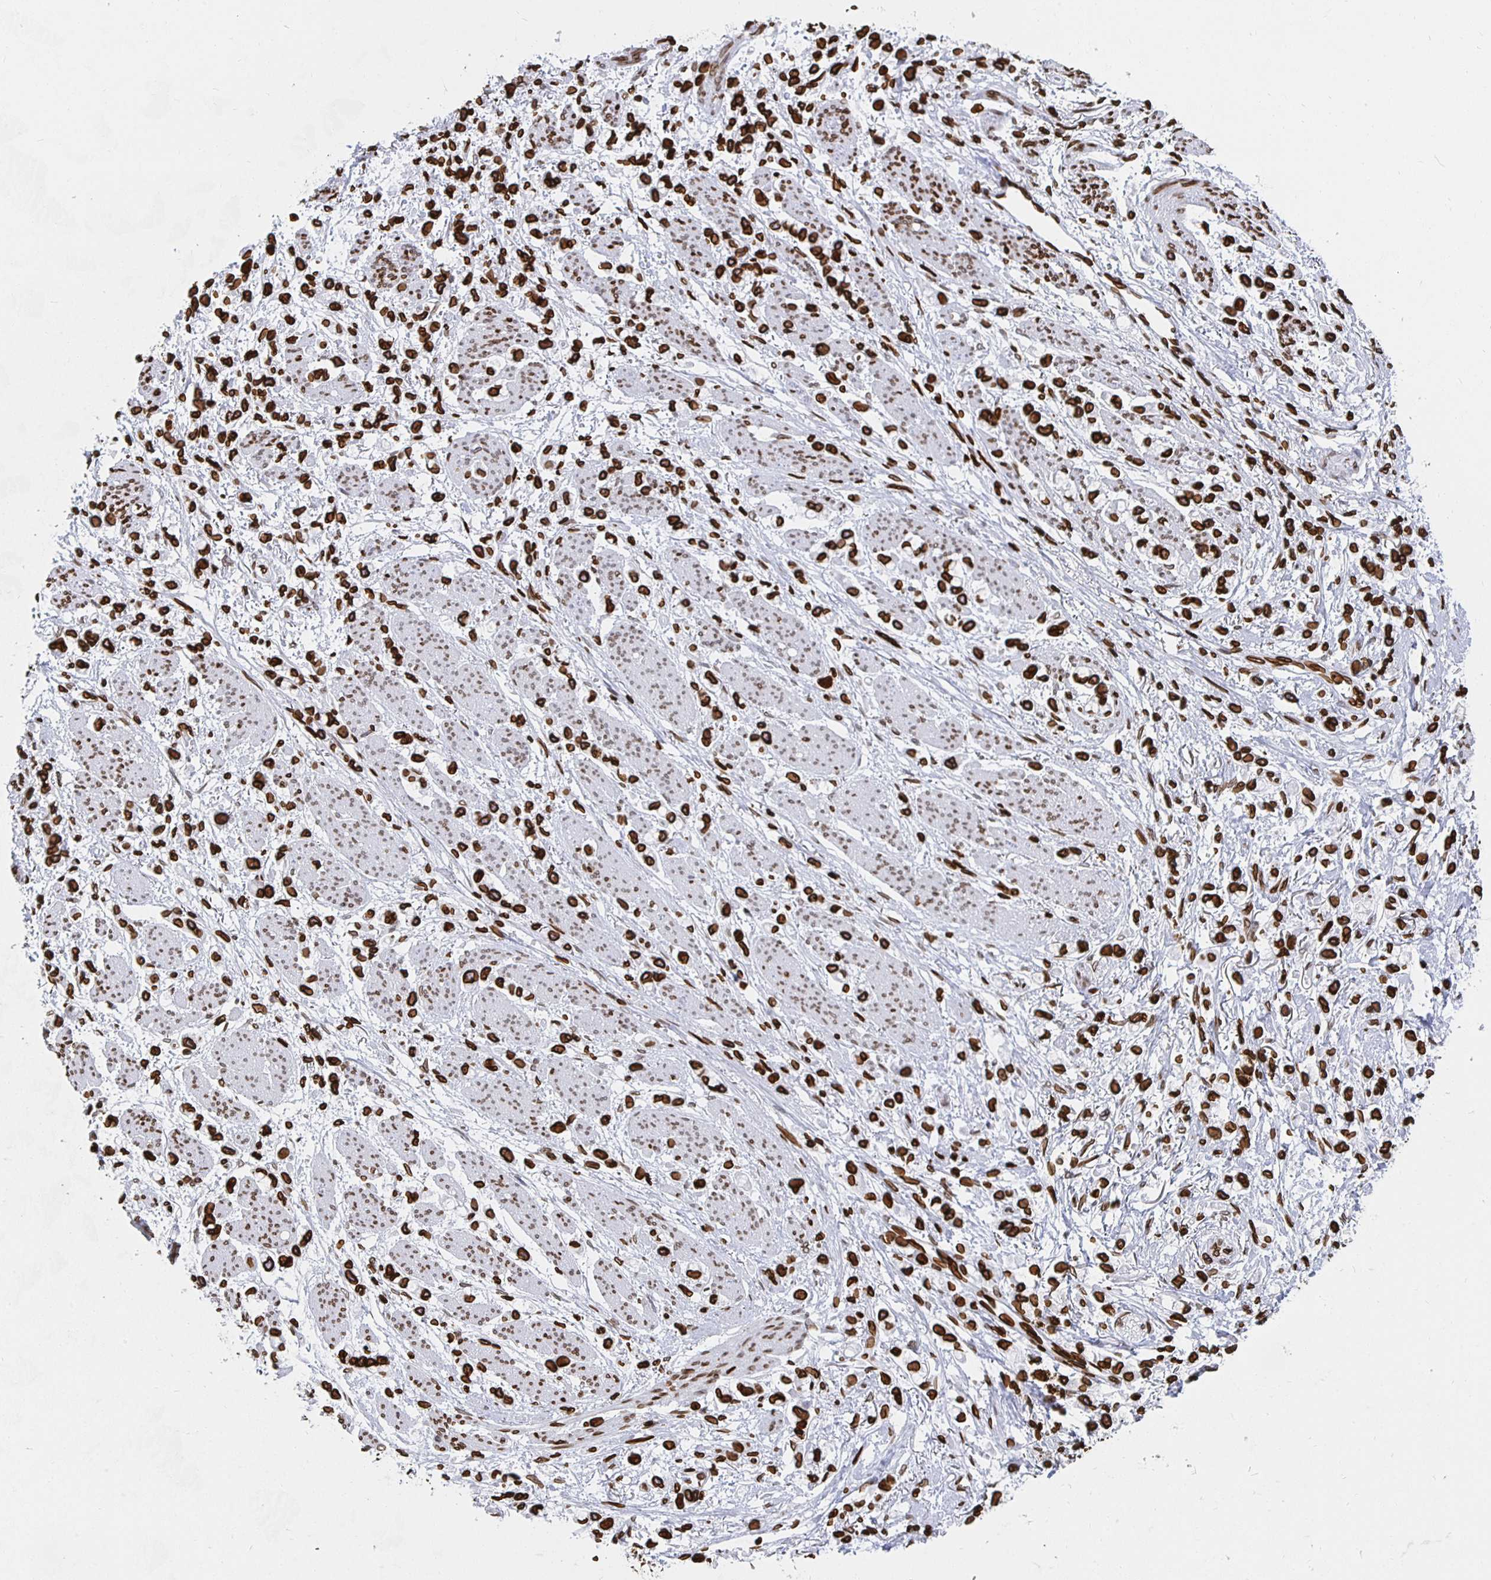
{"staining": {"intensity": "strong", "quantity": ">75%", "location": "cytoplasmic/membranous,nuclear"}, "tissue": "stomach cancer", "cell_type": "Tumor cells", "image_type": "cancer", "snomed": [{"axis": "morphology", "description": "Adenocarcinoma, NOS"}, {"axis": "topography", "description": "Stomach"}], "caption": "Stomach cancer (adenocarcinoma) stained with IHC exhibits strong cytoplasmic/membranous and nuclear positivity in about >75% of tumor cells.", "gene": "LMNB1", "patient": {"sex": "female", "age": 81}}